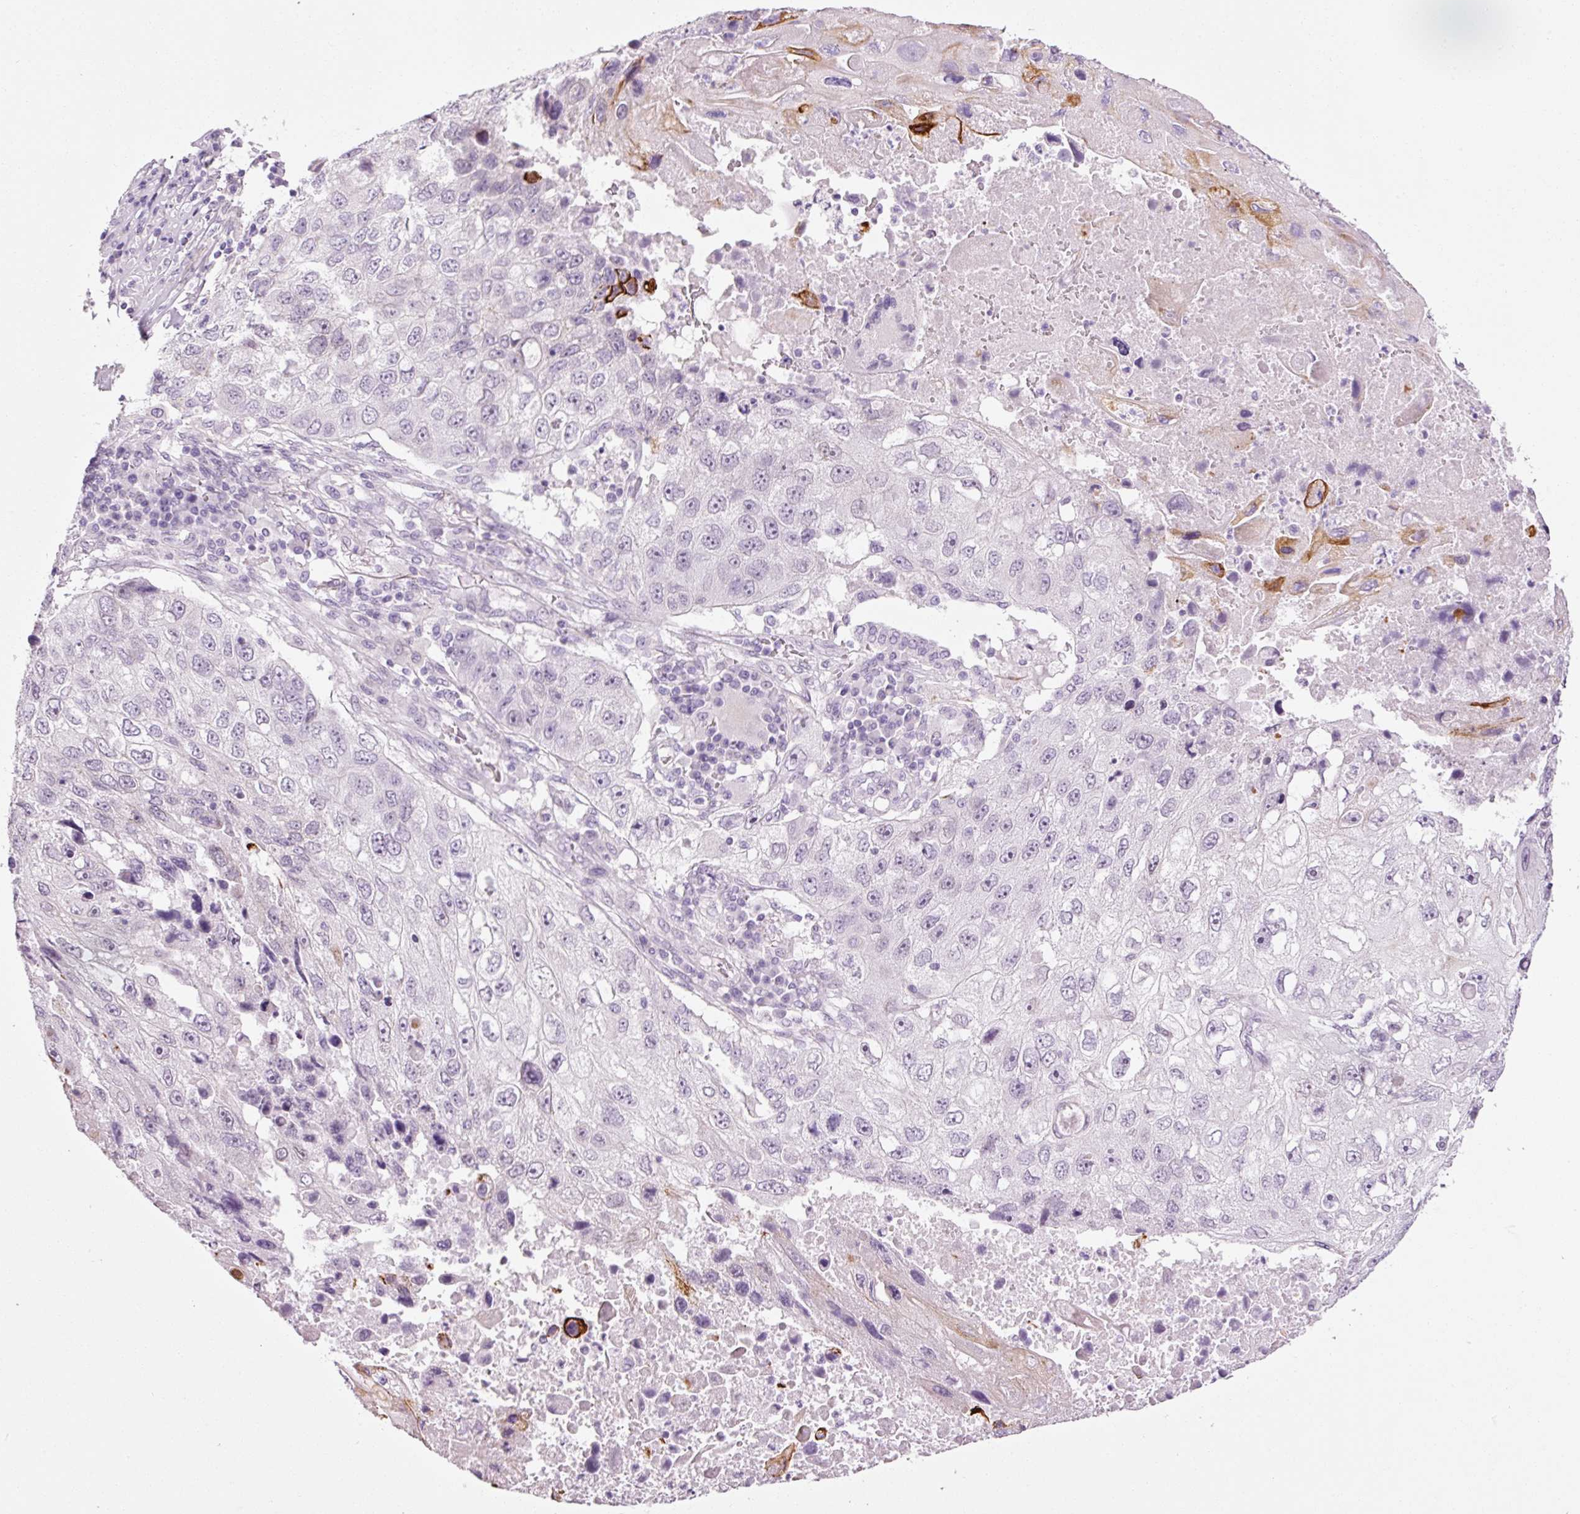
{"staining": {"intensity": "negative", "quantity": "none", "location": "none"}, "tissue": "lung cancer", "cell_type": "Tumor cells", "image_type": "cancer", "snomed": [{"axis": "morphology", "description": "Squamous cell carcinoma, NOS"}, {"axis": "topography", "description": "Lung"}], "caption": "Tumor cells show no significant protein expression in lung cancer. (DAB (3,3'-diaminobenzidine) immunohistochemistry, high magnification).", "gene": "ANKRD20A1", "patient": {"sex": "male", "age": 61}}